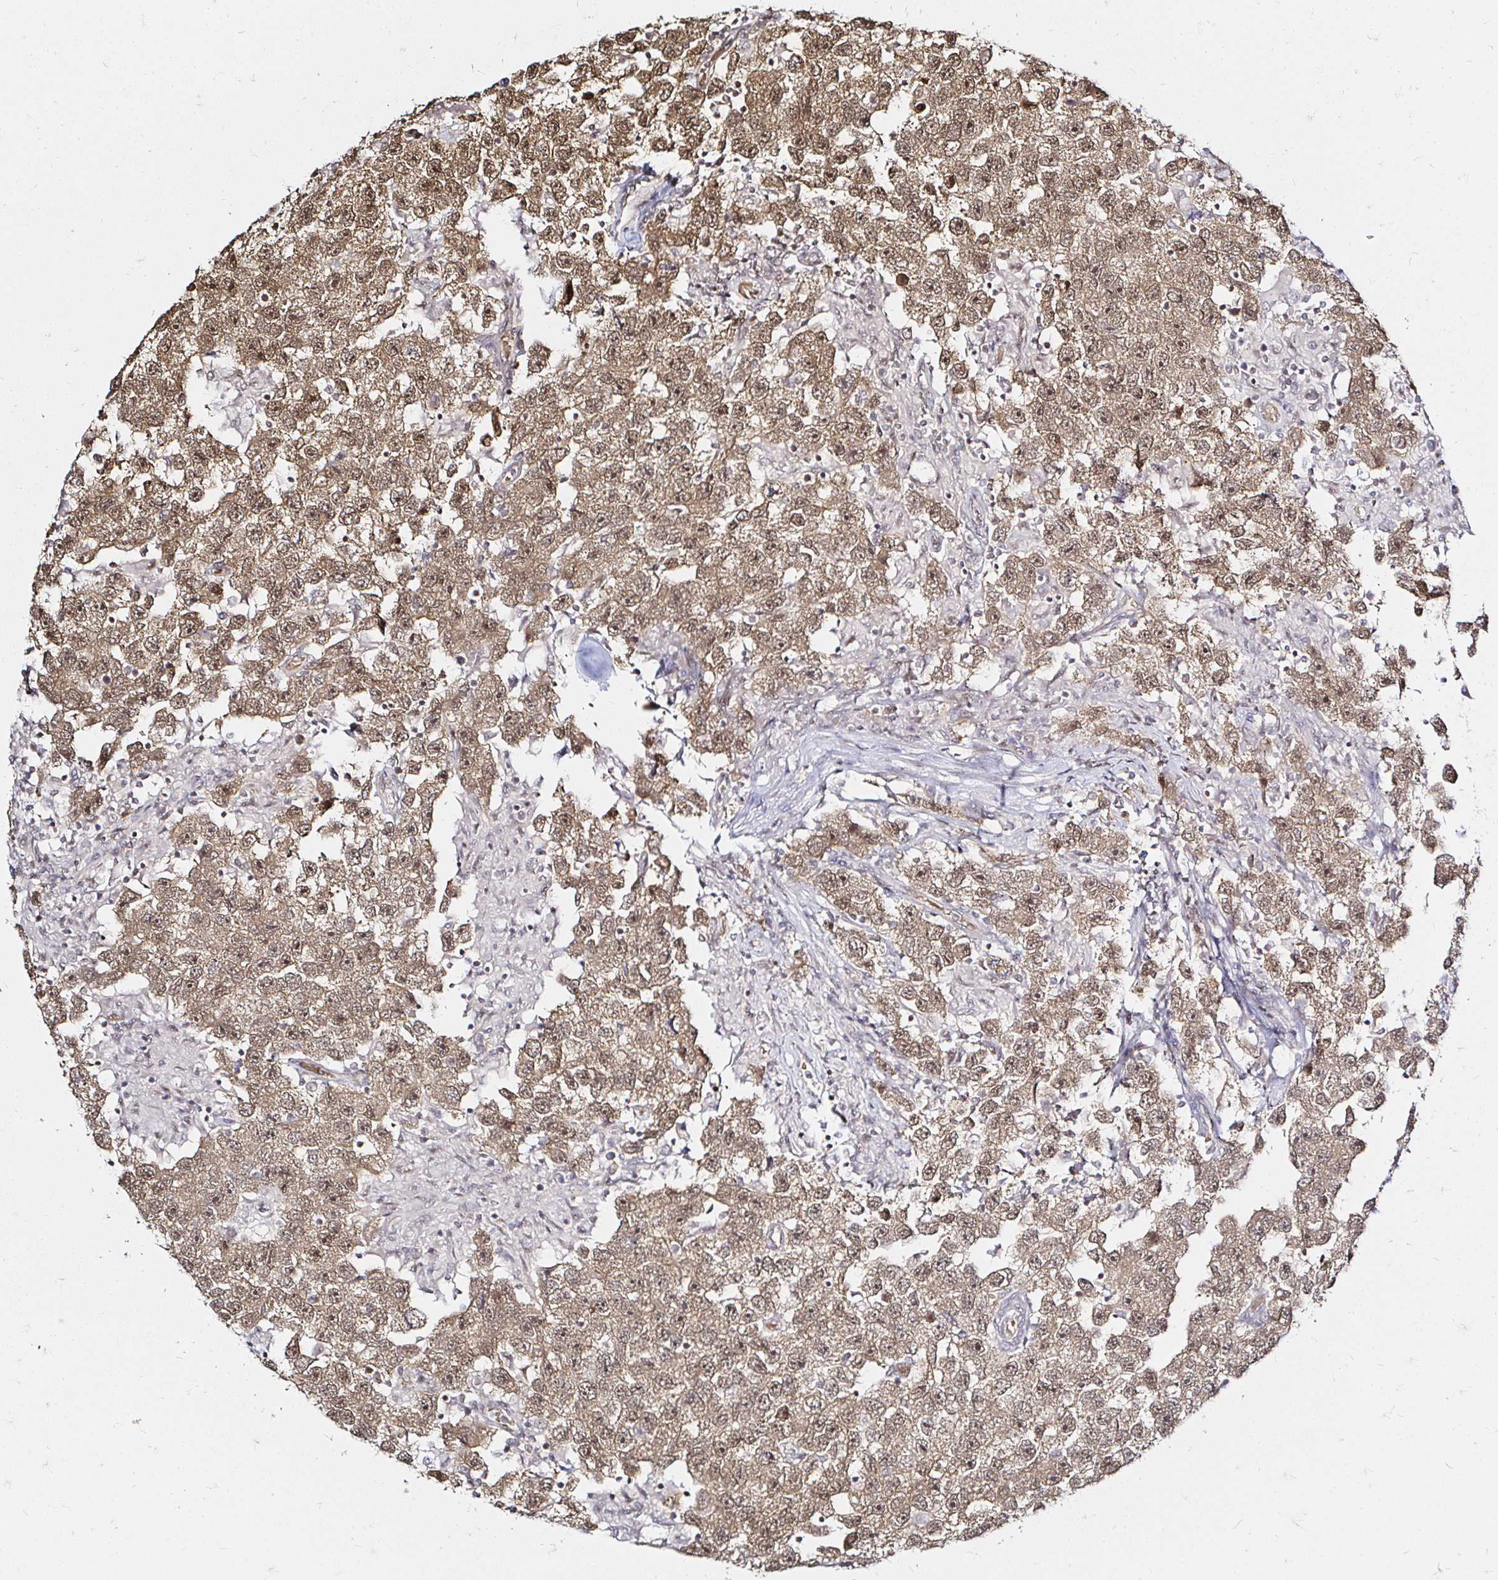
{"staining": {"intensity": "moderate", "quantity": ">75%", "location": "cytoplasmic/membranous,nuclear"}, "tissue": "testis cancer", "cell_type": "Tumor cells", "image_type": "cancer", "snomed": [{"axis": "morphology", "description": "Seminoma, NOS"}, {"axis": "topography", "description": "Testis"}], "caption": "The micrograph shows staining of seminoma (testis), revealing moderate cytoplasmic/membranous and nuclear protein staining (brown color) within tumor cells. The staining was performed using DAB (3,3'-diaminobenzidine) to visualize the protein expression in brown, while the nuclei were stained in blue with hematoxylin (Magnification: 20x).", "gene": "SNRPC", "patient": {"sex": "male", "age": 26}}